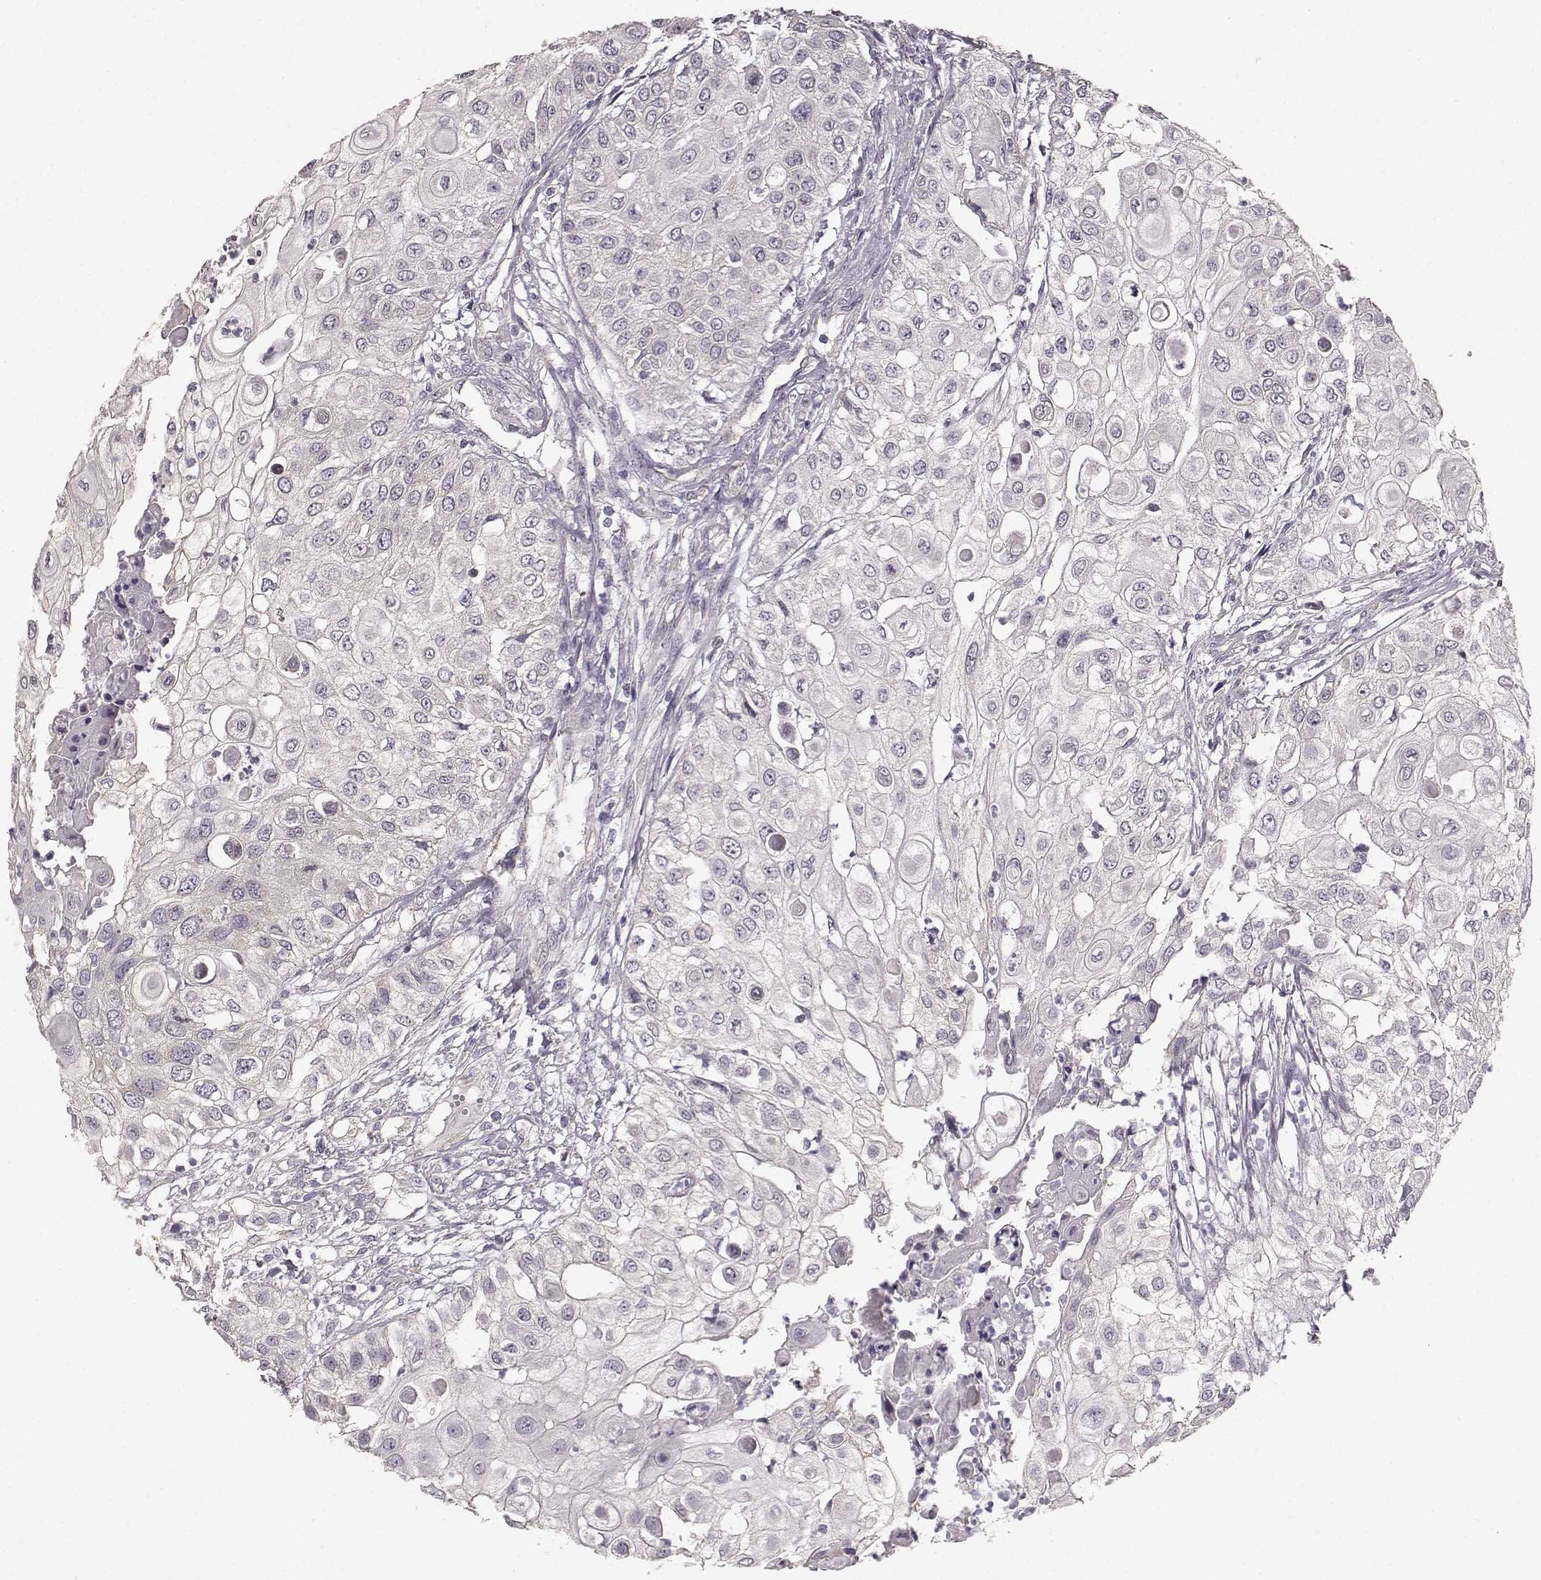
{"staining": {"intensity": "negative", "quantity": "none", "location": "none"}, "tissue": "urothelial cancer", "cell_type": "Tumor cells", "image_type": "cancer", "snomed": [{"axis": "morphology", "description": "Urothelial carcinoma, High grade"}, {"axis": "topography", "description": "Urinary bladder"}], "caption": "Histopathology image shows no protein positivity in tumor cells of urothelial cancer tissue.", "gene": "ERBB3", "patient": {"sex": "female", "age": 79}}